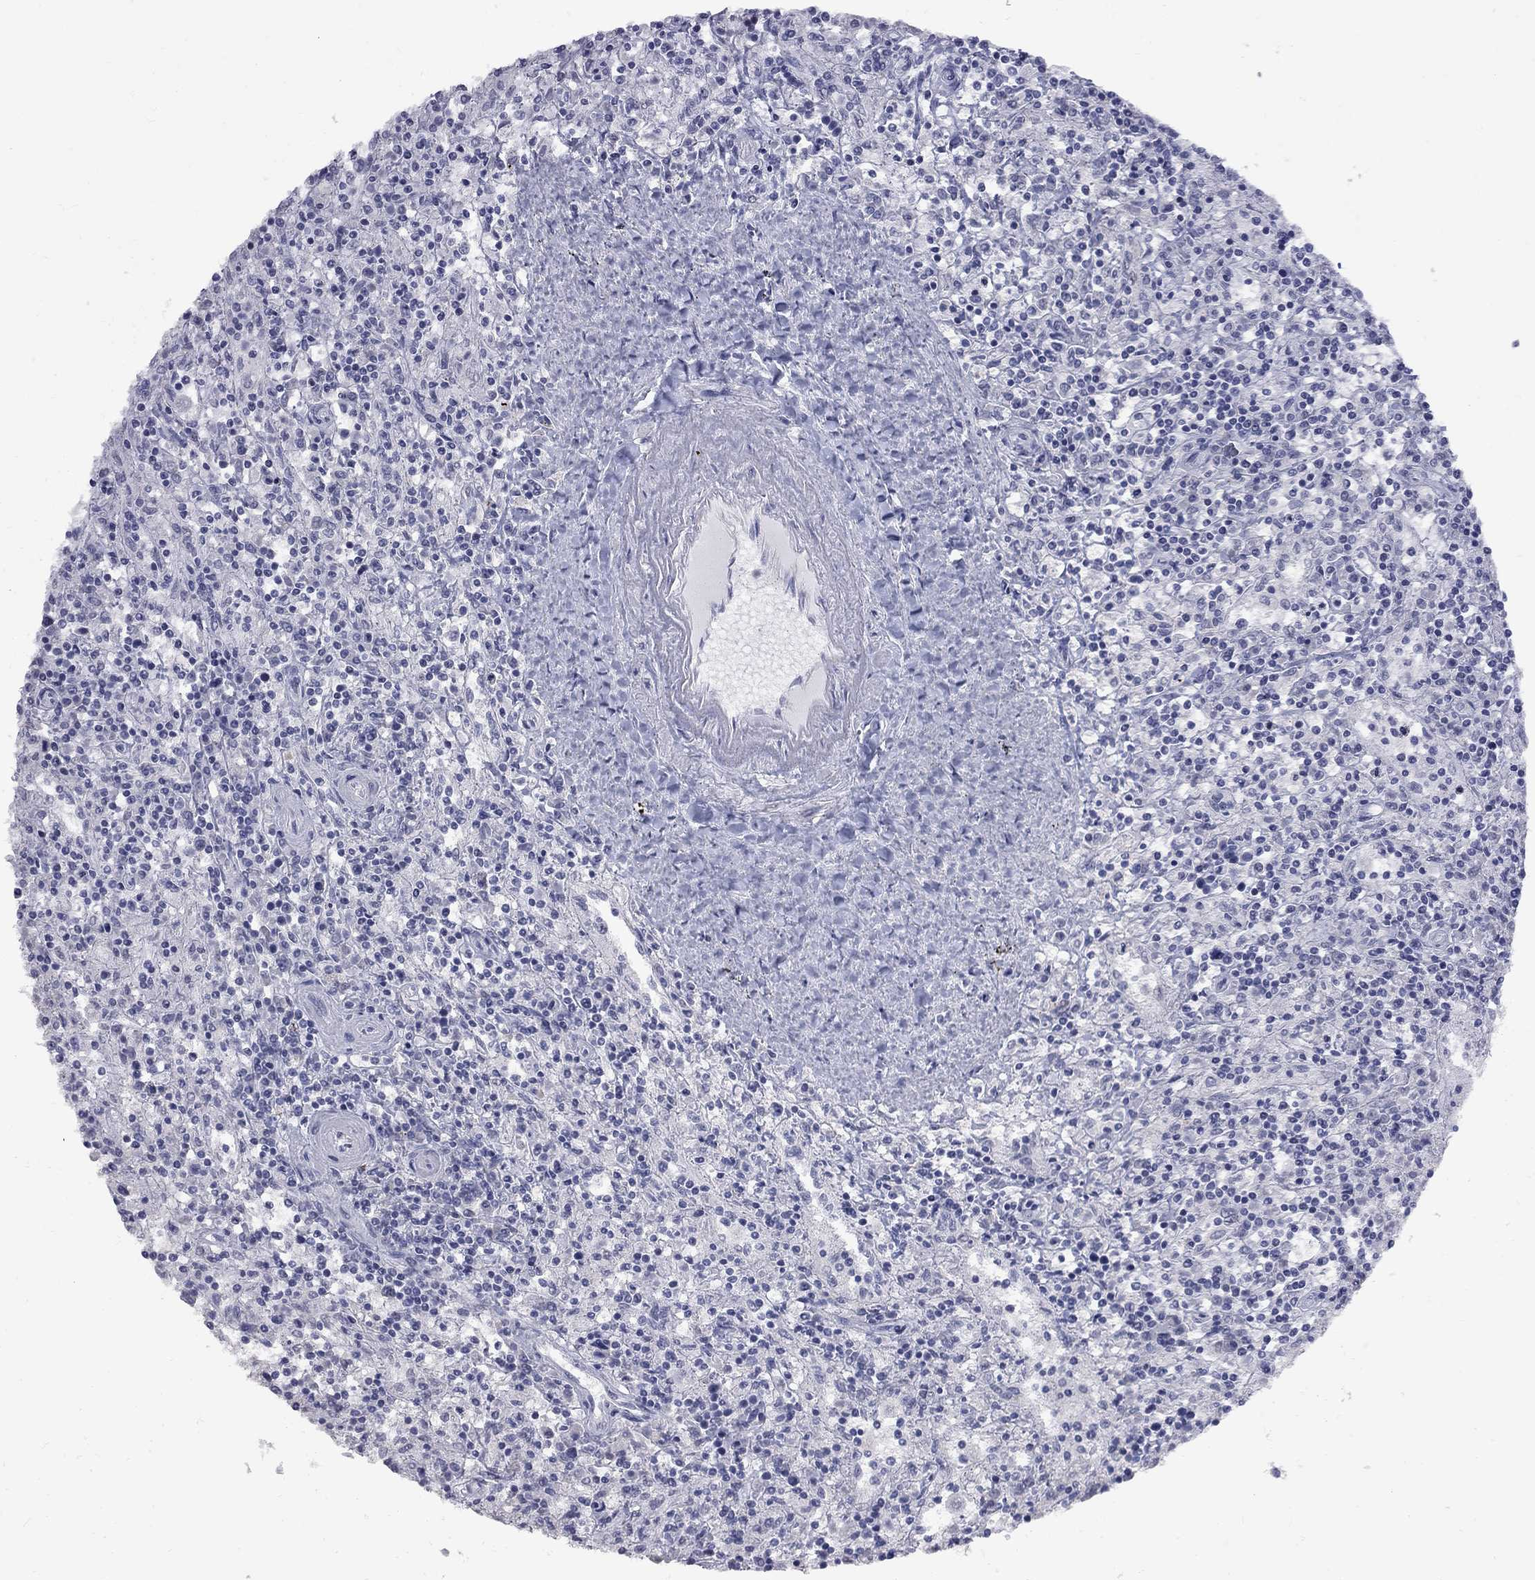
{"staining": {"intensity": "negative", "quantity": "none", "location": "none"}, "tissue": "lymphoma", "cell_type": "Tumor cells", "image_type": "cancer", "snomed": [{"axis": "morphology", "description": "Malignant lymphoma, non-Hodgkin's type, Low grade"}, {"axis": "topography", "description": "Spleen"}], "caption": "High power microscopy micrograph of an IHC photomicrograph of lymphoma, revealing no significant positivity in tumor cells.", "gene": "ZNF154", "patient": {"sex": "male", "age": 62}}